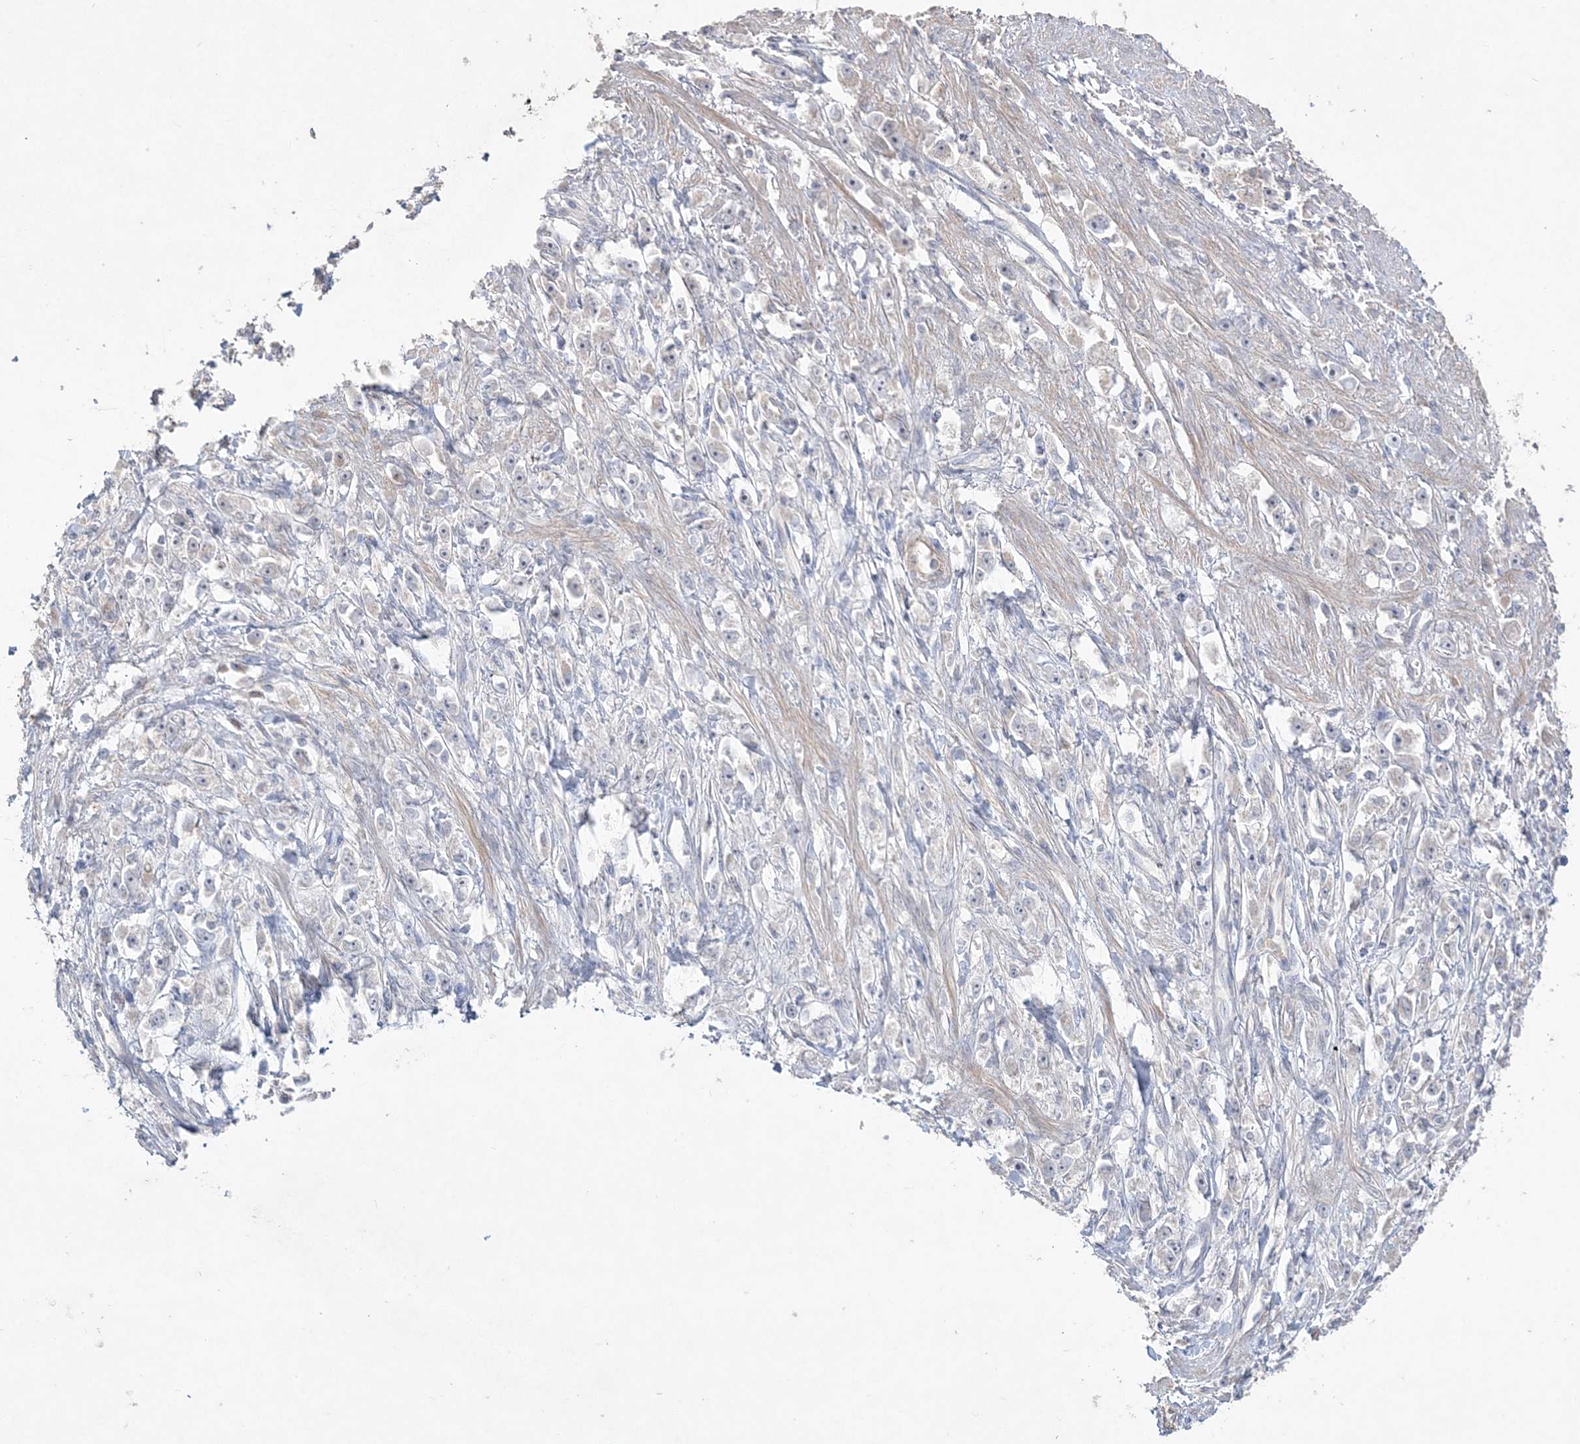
{"staining": {"intensity": "negative", "quantity": "none", "location": "none"}, "tissue": "stomach cancer", "cell_type": "Tumor cells", "image_type": "cancer", "snomed": [{"axis": "morphology", "description": "Adenocarcinoma, NOS"}, {"axis": "topography", "description": "Stomach"}], "caption": "The immunohistochemistry (IHC) histopathology image has no significant expression in tumor cells of stomach cancer (adenocarcinoma) tissue. Nuclei are stained in blue.", "gene": "SH3BP4", "patient": {"sex": "female", "age": 59}}